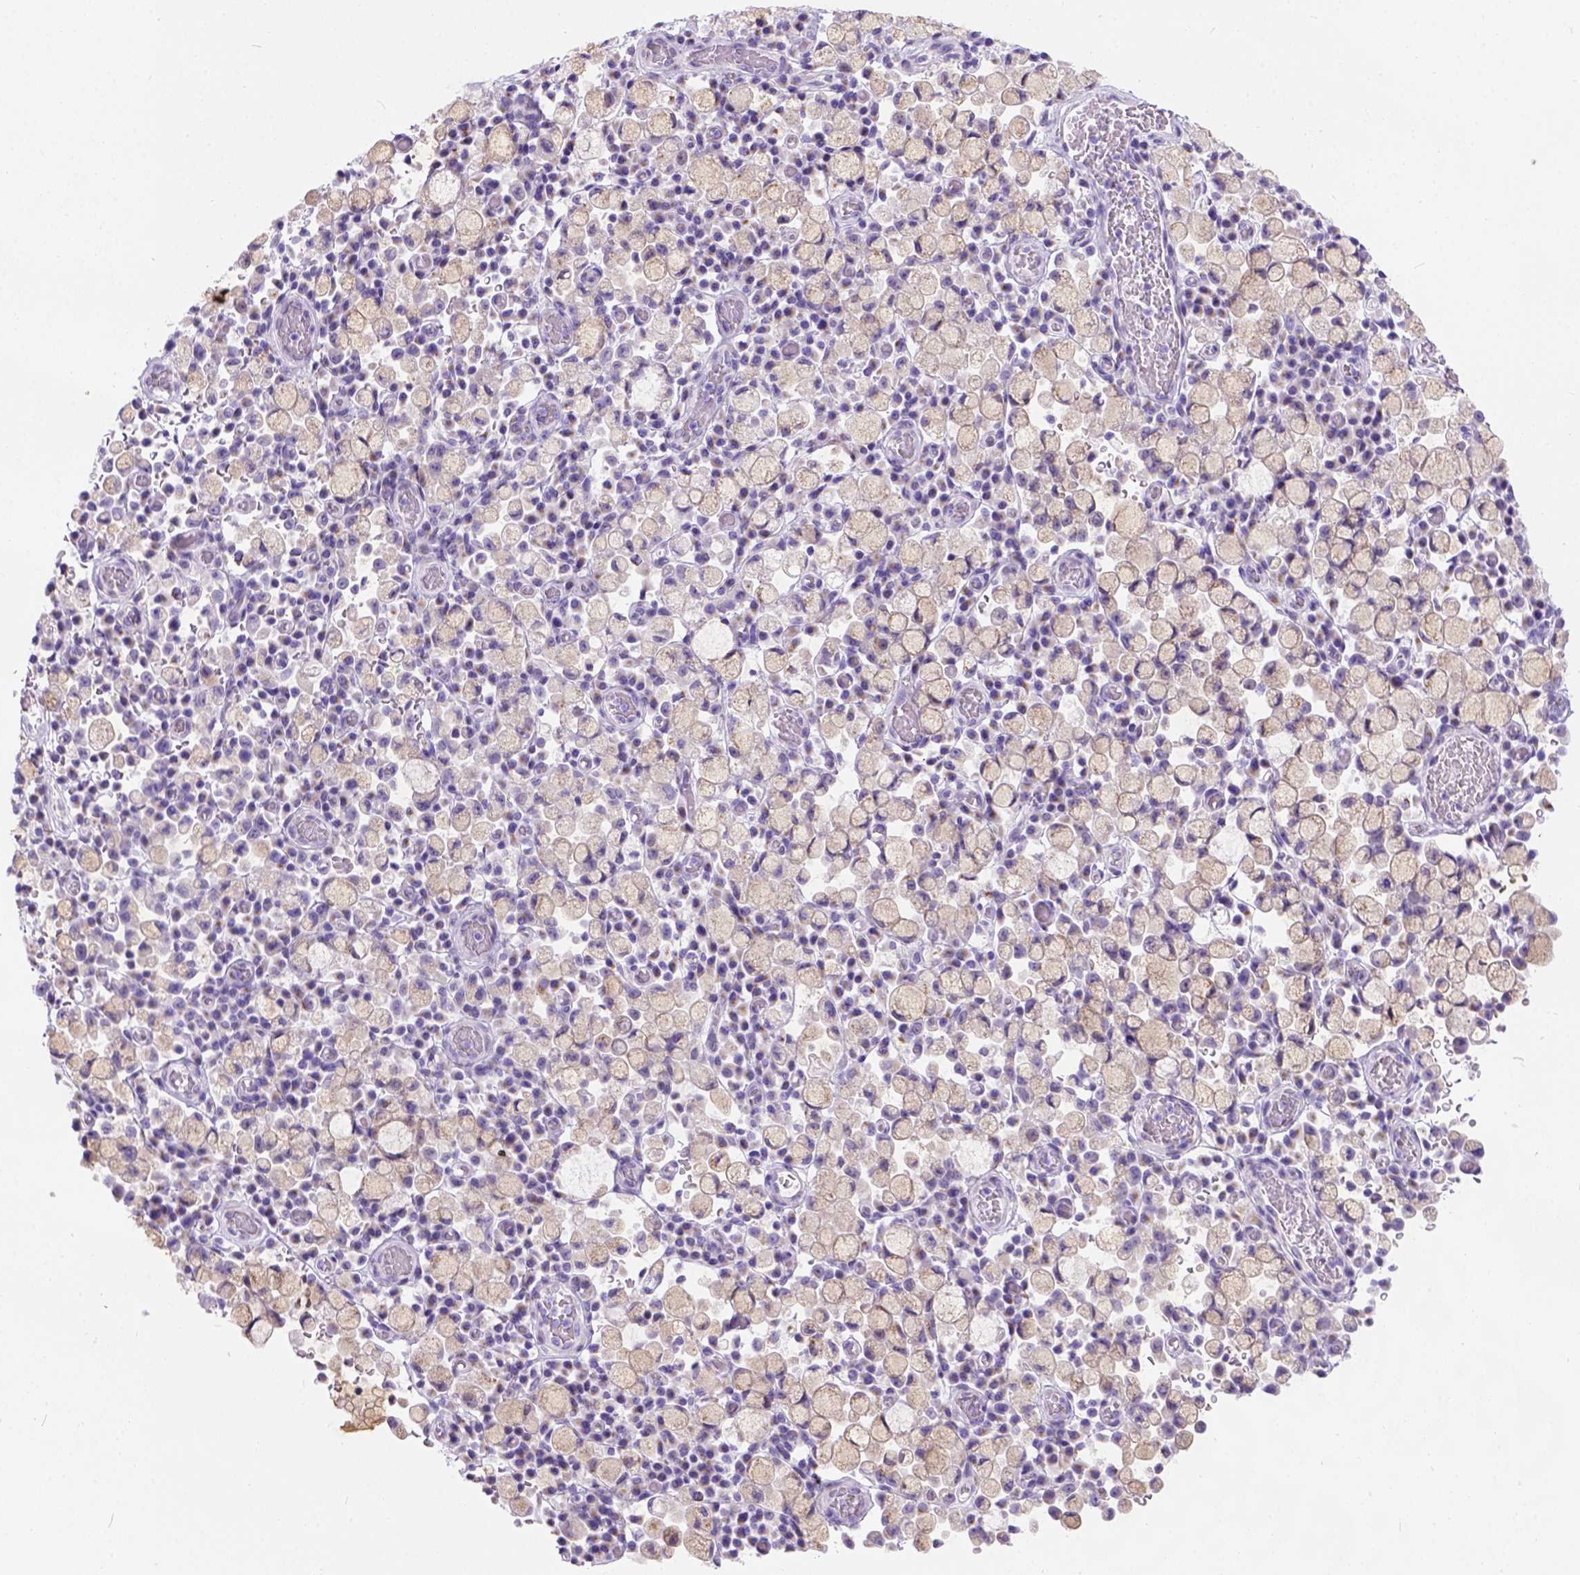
{"staining": {"intensity": "weak", "quantity": ">75%", "location": "cytoplasmic/membranous"}, "tissue": "stomach cancer", "cell_type": "Tumor cells", "image_type": "cancer", "snomed": [{"axis": "morphology", "description": "Adenocarcinoma, NOS"}, {"axis": "topography", "description": "Stomach"}], "caption": "Immunohistochemical staining of adenocarcinoma (stomach) shows weak cytoplasmic/membranous protein positivity in about >75% of tumor cells. (brown staining indicates protein expression, while blue staining denotes nuclei).", "gene": "PHF7", "patient": {"sex": "male", "age": 58}}